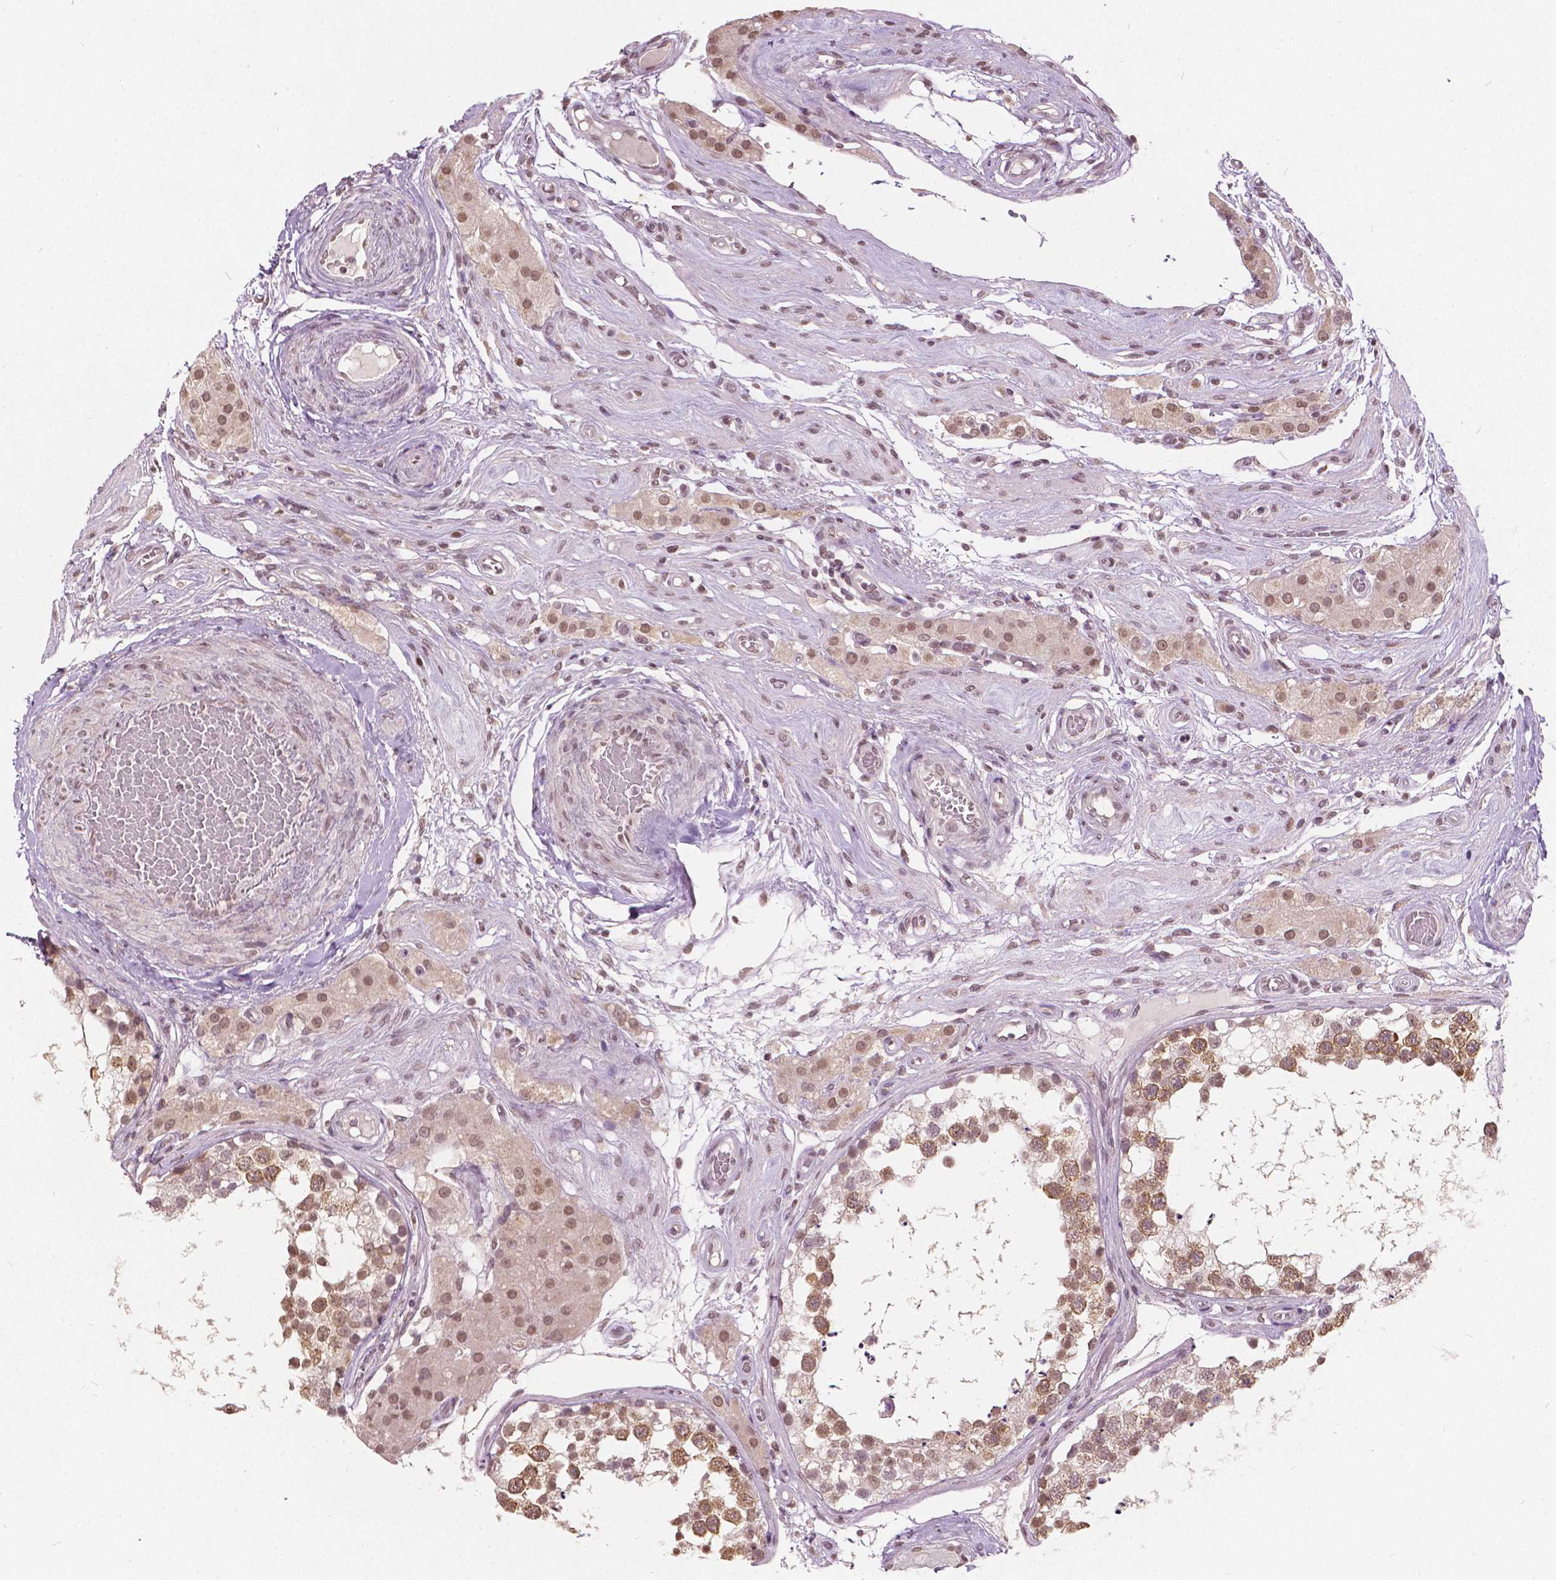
{"staining": {"intensity": "moderate", "quantity": ">75%", "location": "cytoplasmic/membranous"}, "tissue": "testis", "cell_type": "Cells in seminiferous ducts", "image_type": "normal", "snomed": [{"axis": "morphology", "description": "Normal tissue, NOS"}, {"axis": "morphology", "description": "Seminoma, NOS"}, {"axis": "topography", "description": "Testis"}], "caption": "Protein positivity by immunohistochemistry exhibits moderate cytoplasmic/membranous positivity in approximately >75% of cells in seminiferous ducts in benign testis.", "gene": "HOXA10", "patient": {"sex": "male", "age": 65}}